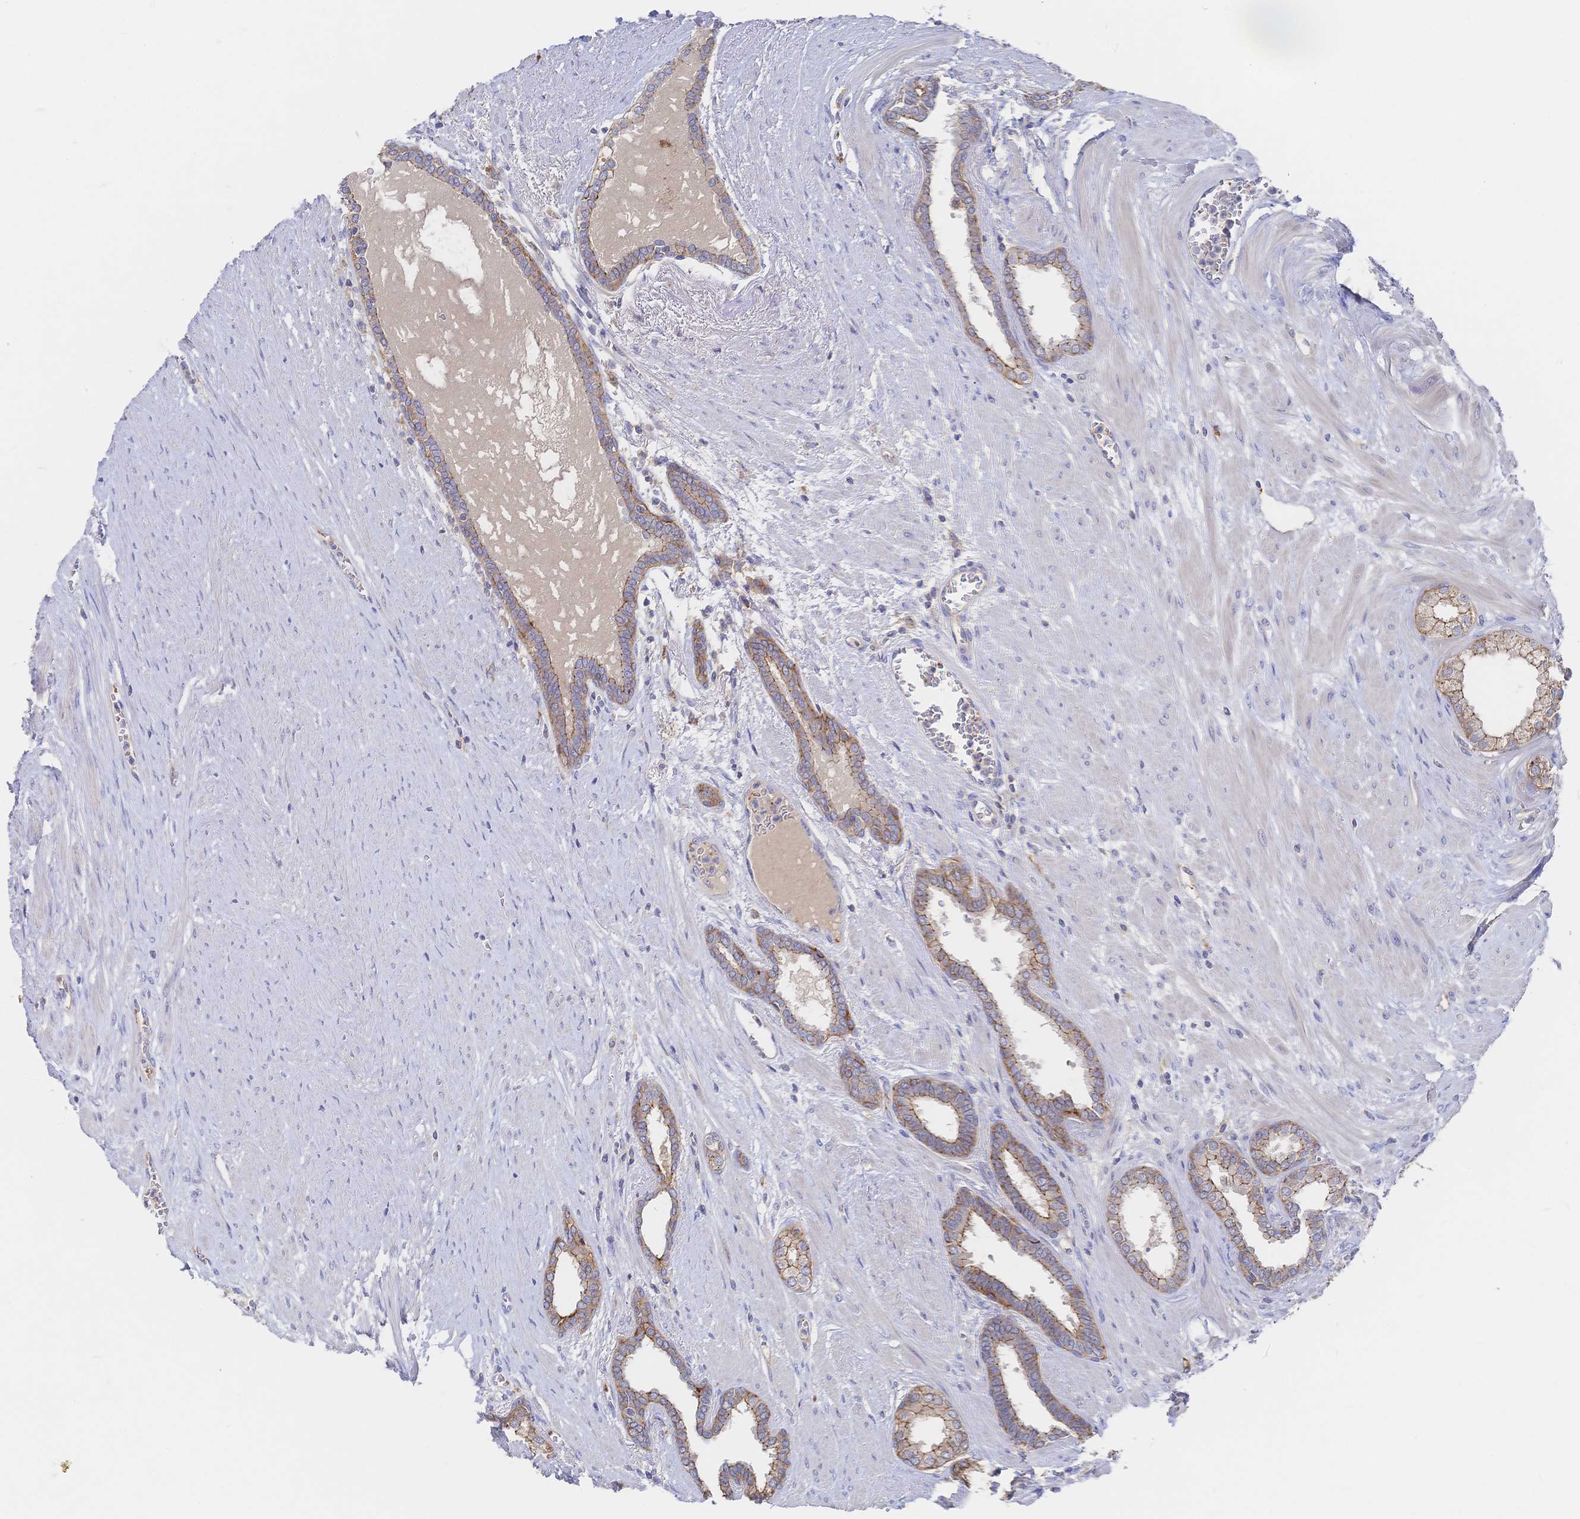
{"staining": {"intensity": "moderate", "quantity": ">75%", "location": "cytoplasmic/membranous"}, "tissue": "prostate cancer", "cell_type": "Tumor cells", "image_type": "cancer", "snomed": [{"axis": "morphology", "description": "Adenocarcinoma, High grade"}, {"axis": "topography", "description": "Prostate"}], "caption": "Prostate cancer stained with immunohistochemistry reveals moderate cytoplasmic/membranous expression in about >75% of tumor cells. The protein of interest is stained brown, and the nuclei are stained in blue (DAB (3,3'-diaminobenzidine) IHC with brightfield microscopy, high magnification).", "gene": "F11R", "patient": {"sex": "male", "age": 60}}